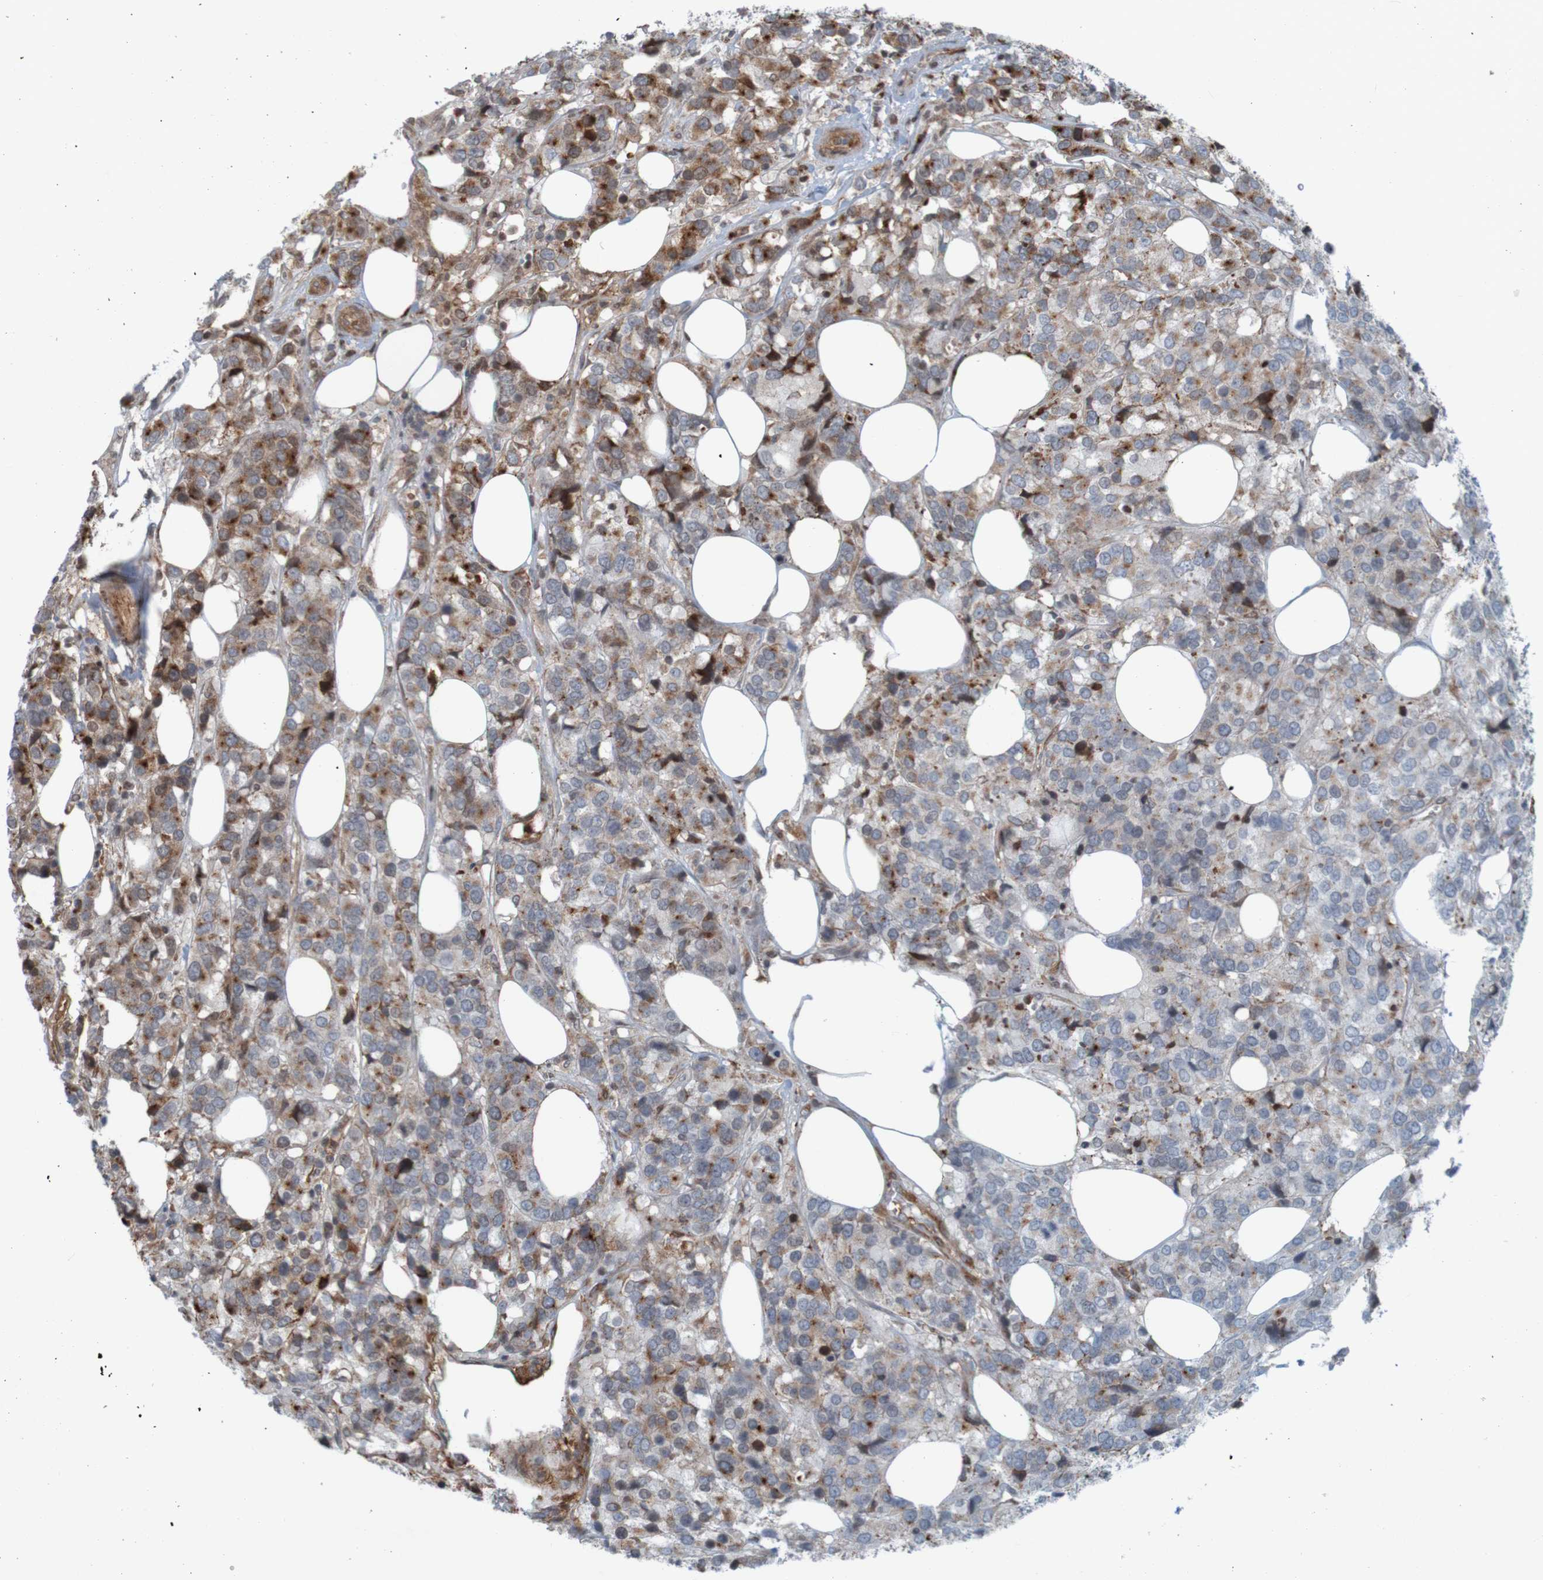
{"staining": {"intensity": "moderate", "quantity": "25%-75%", "location": "cytoplasmic/membranous"}, "tissue": "breast cancer", "cell_type": "Tumor cells", "image_type": "cancer", "snomed": [{"axis": "morphology", "description": "Lobular carcinoma"}, {"axis": "topography", "description": "Breast"}], "caption": "A medium amount of moderate cytoplasmic/membranous positivity is seen in approximately 25%-75% of tumor cells in breast cancer (lobular carcinoma) tissue.", "gene": "GUCY1A1", "patient": {"sex": "female", "age": 59}}